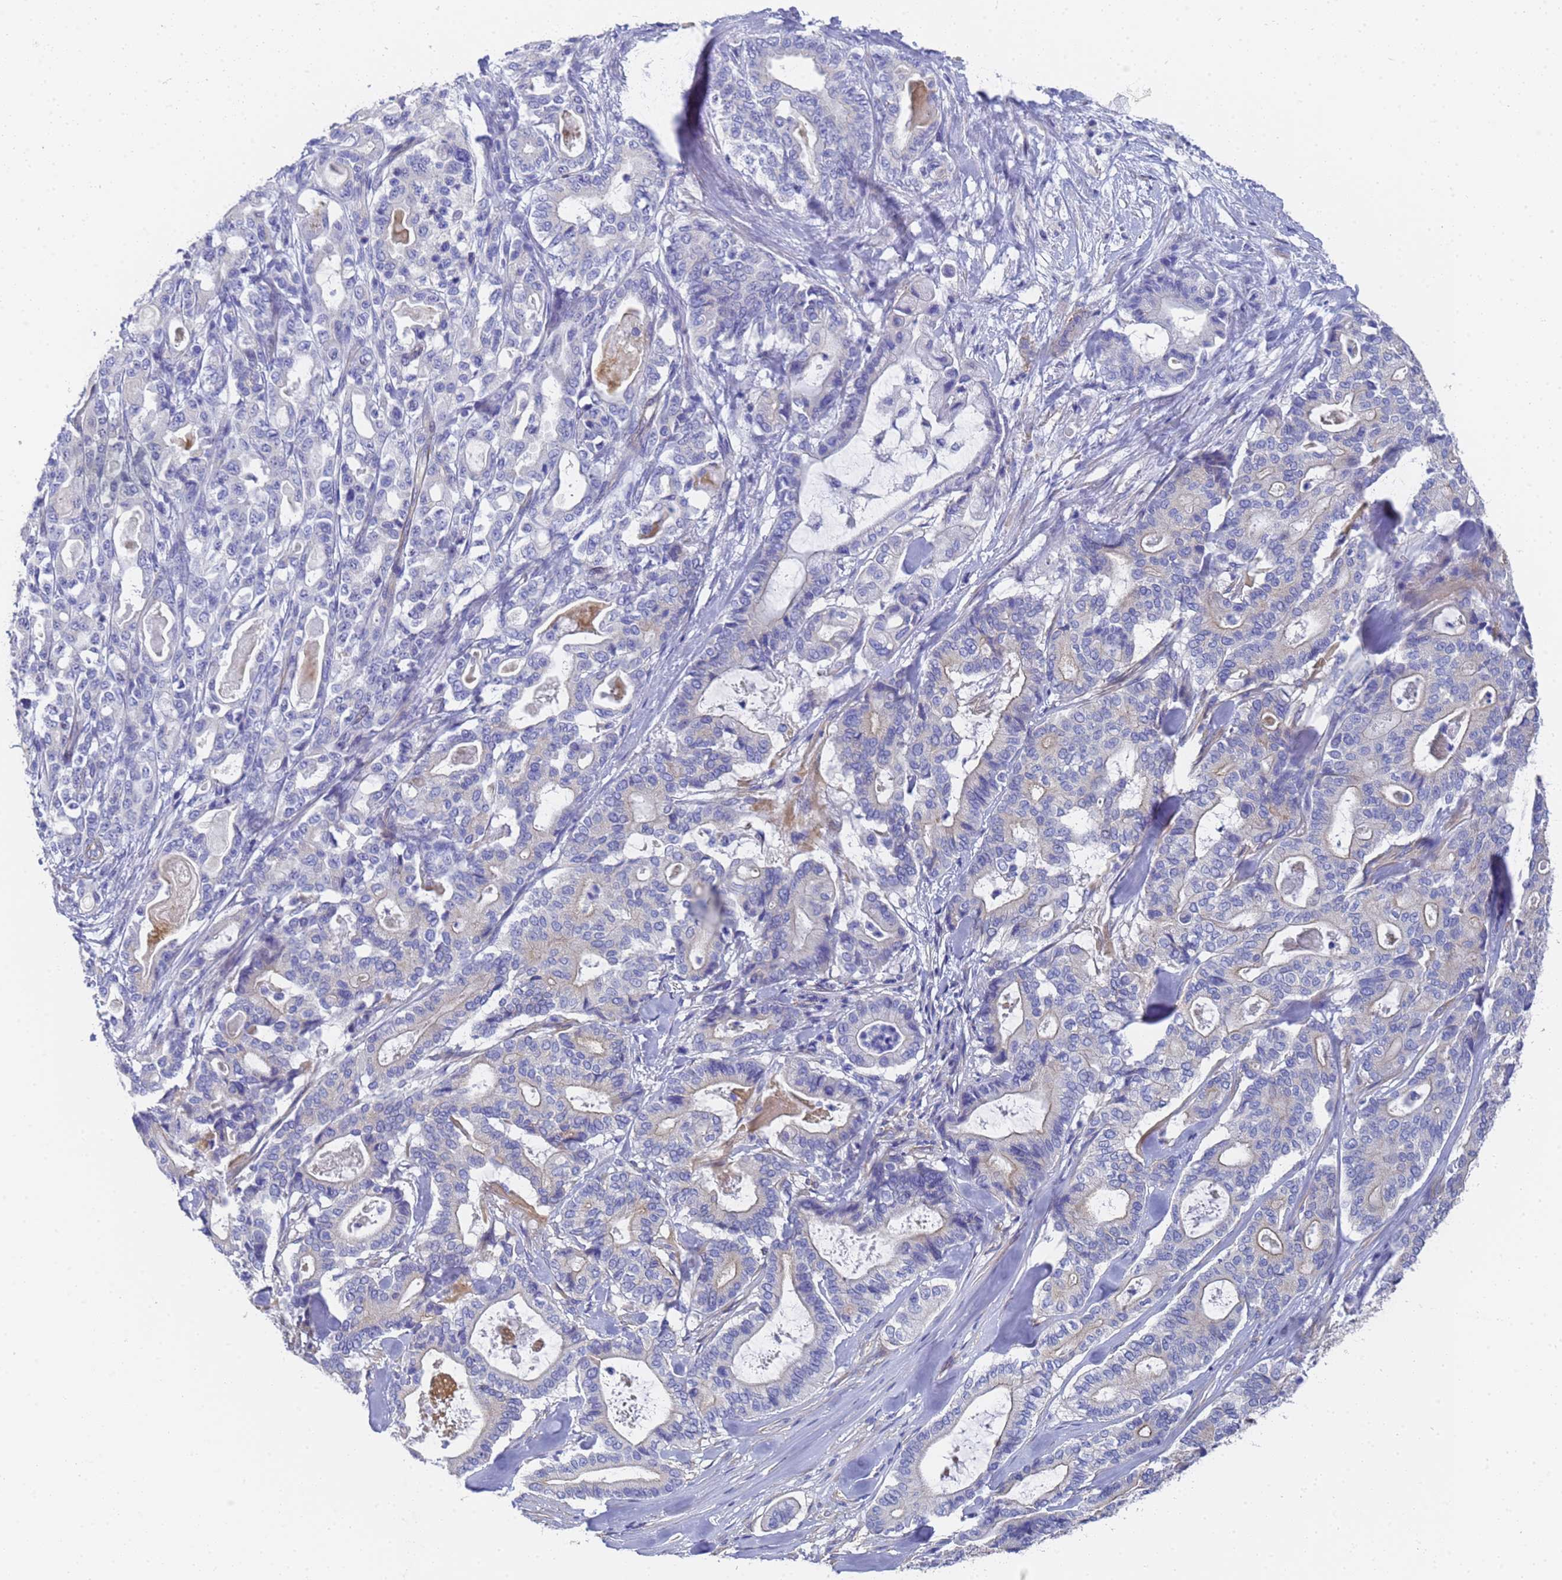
{"staining": {"intensity": "negative", "quantity": "none", "location": "none"}, "tissue": "pancreatic cancer", "cell_type": "Tumor cells", "image_type": "cancer", "snomed": [{"axis": "morphology", "description": "Adenocarcinoma, NOS"}, {"axis": "topography", "description": "Pancreas"}], "caption": "Pancreatic adenocarcinoma stained for a protein using immunohistochemistry (IHC) reveals no positivity tumor cells.", "gene": "TUBB1", "patient": {"sex": "male", "age": 63}}